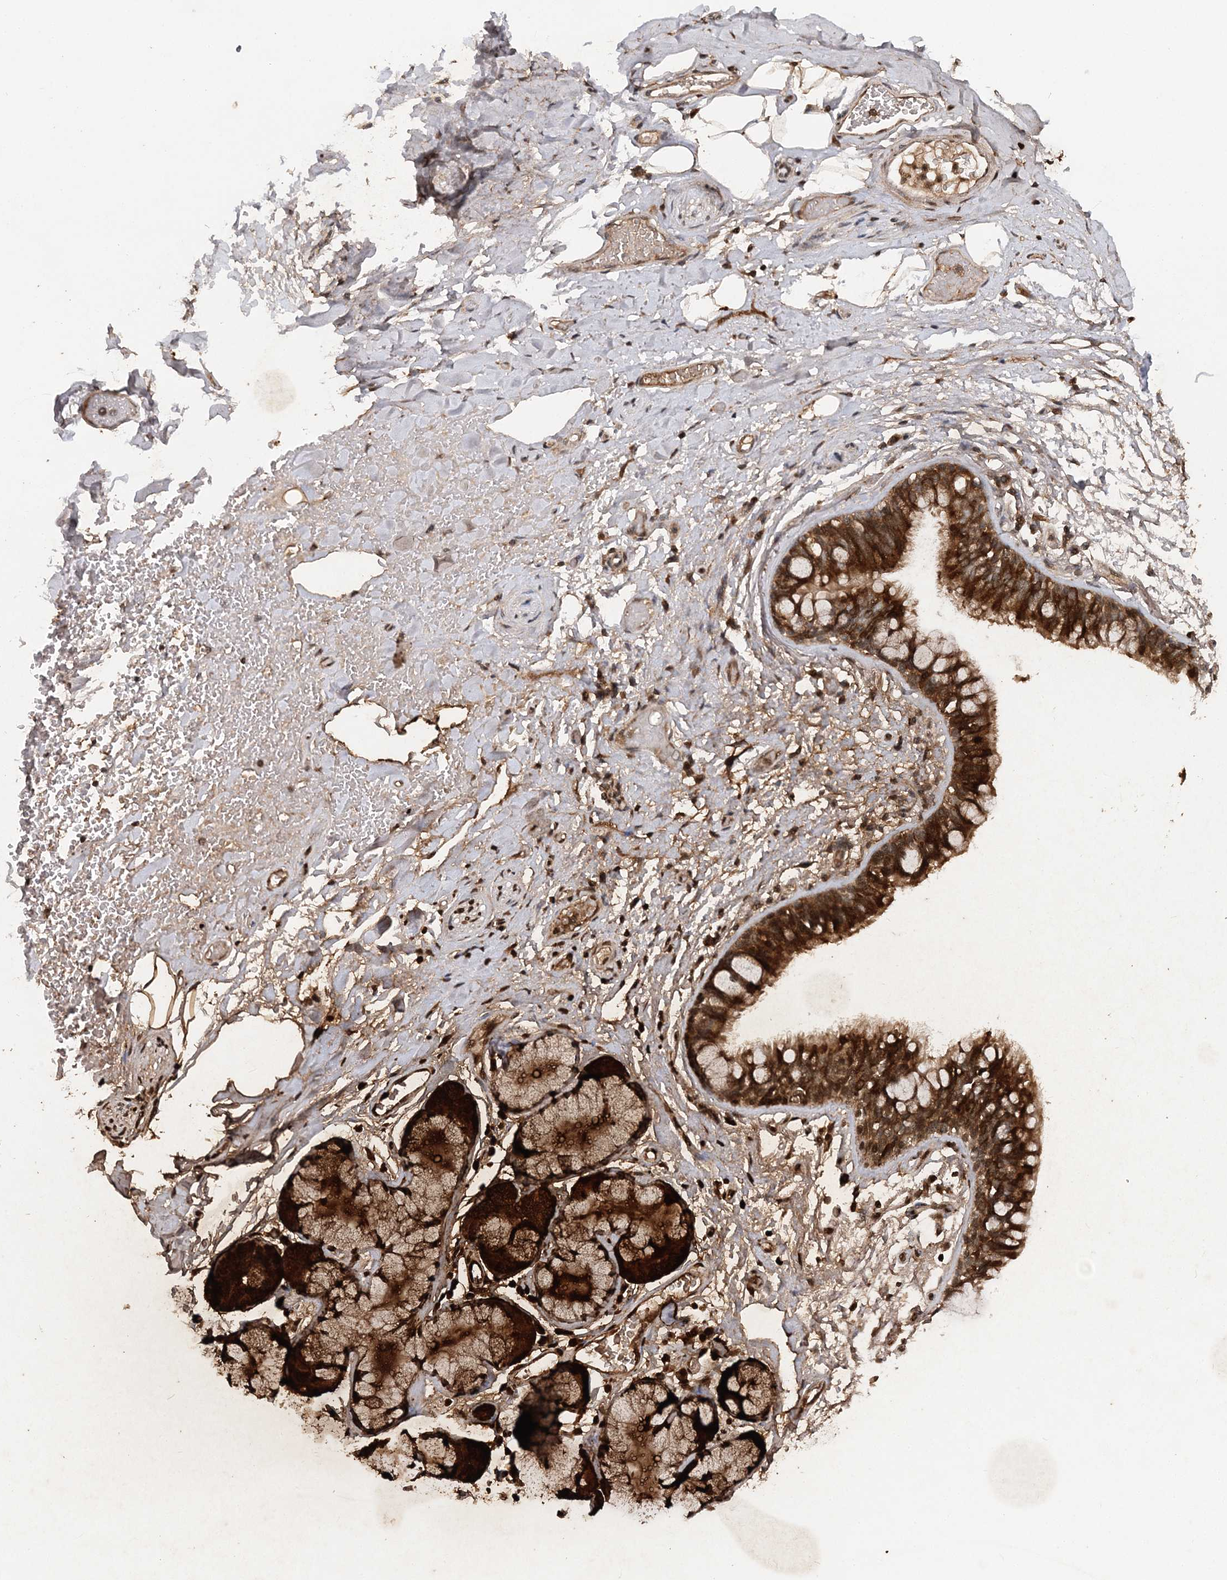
{"staining": {"intensity": "moderate", "quantity": ">75%", "location": "cytoplasmic/membranous"}, "tissue": "adipose tissue", "cell_type": "Adipocytes", "image_type": "normal", "snomed": [{"axis": "morphology", "description": "Normal tissue, NOS"}, {"axis": "topography", "description": "Cartilage tissue"}, {"axis": "topography", "description": "Bronchus"}], "caption": "An IHC histopathology image of unremarkable tissue is shown. Protein staining in brown labels moderate cytoplasmic/membranous positivity in adipose tissue within adipocytes. (Brightfield microscopy of DAB IHC at high magnification).", "gene": "RAB14", "patient": {"sex": "female", "age": 73}}